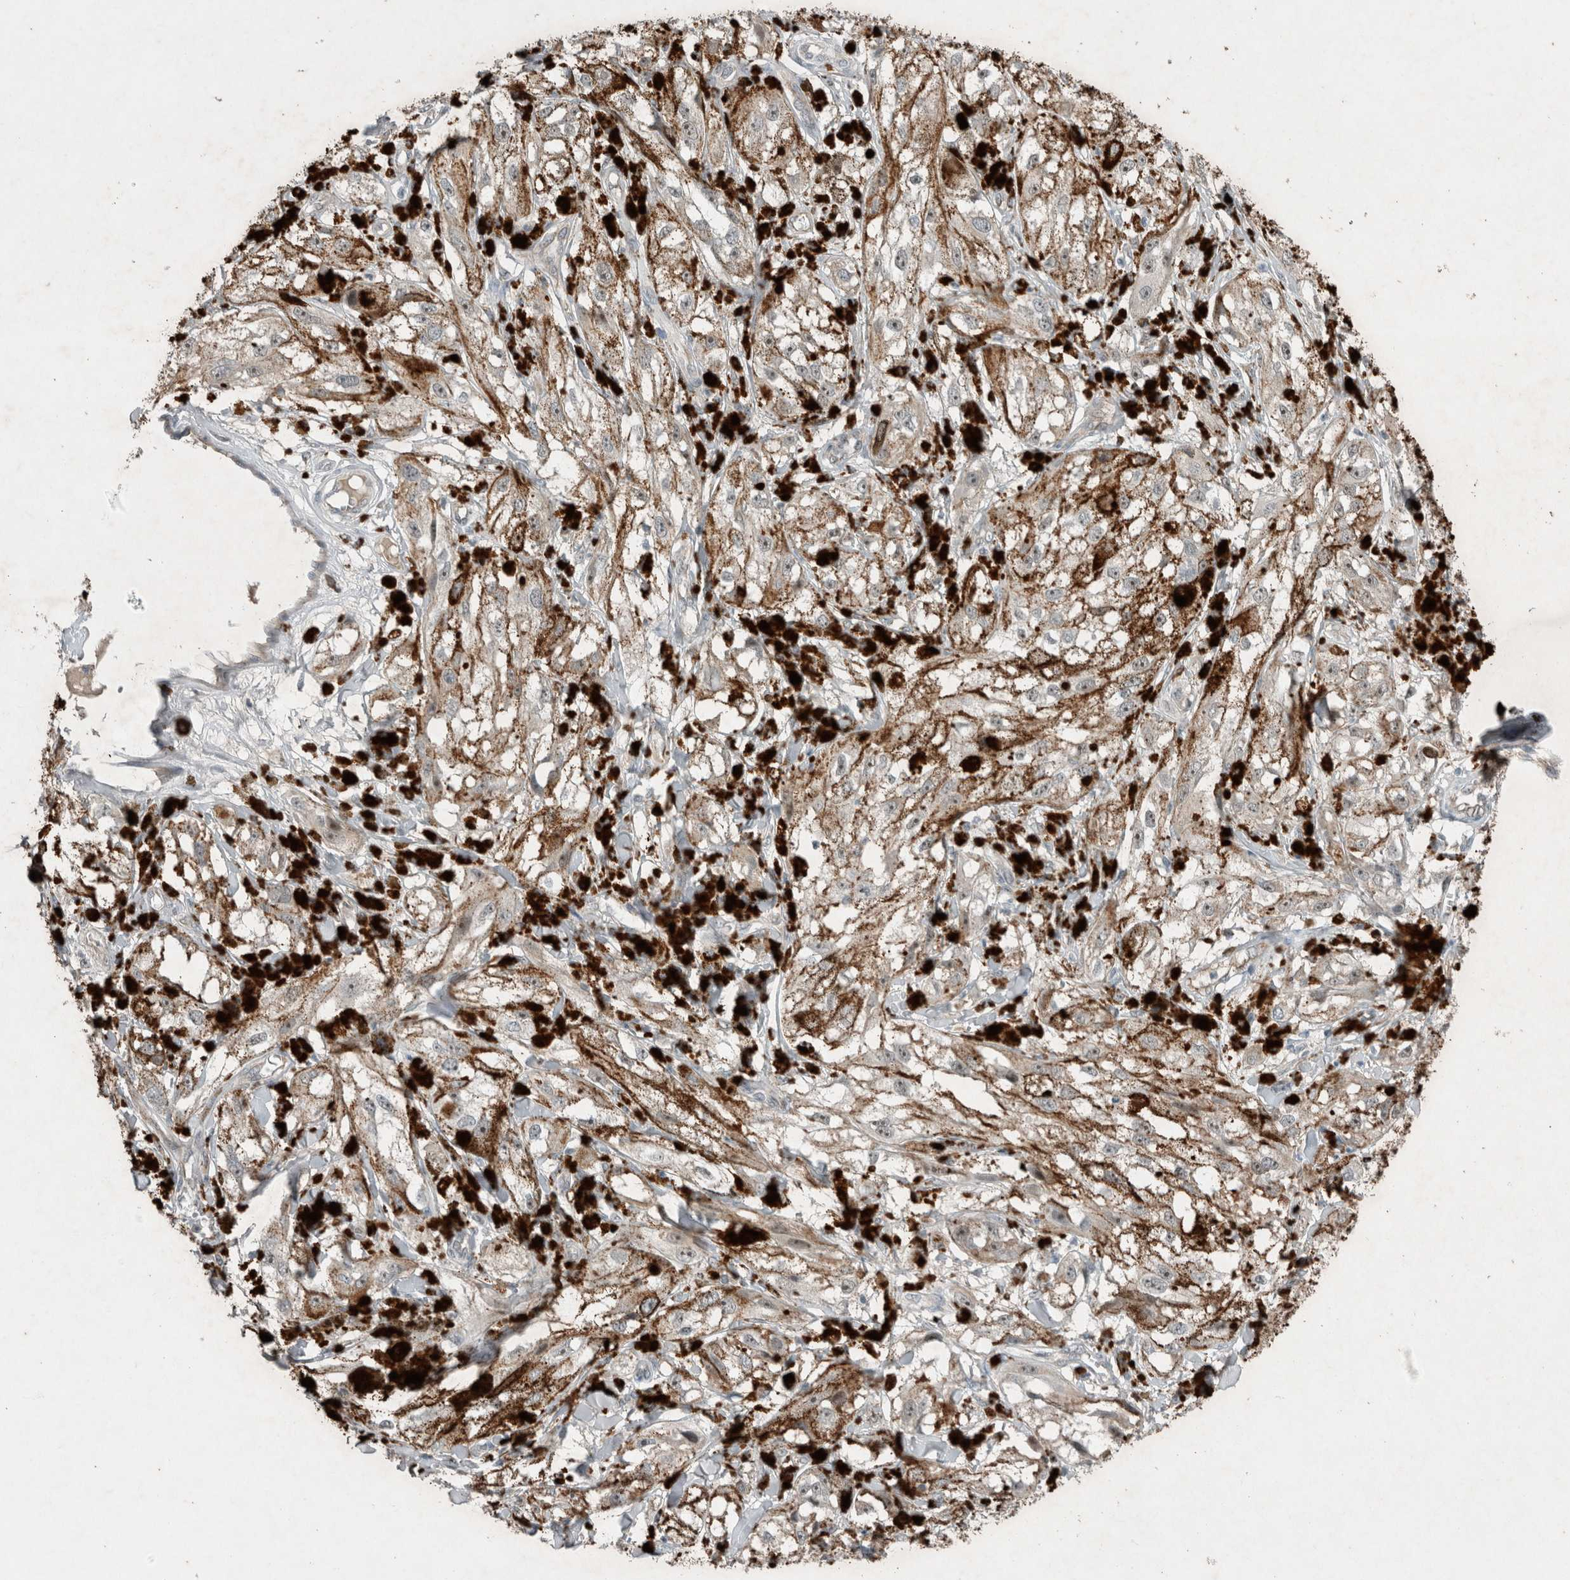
{"staining": {"intensity": "negative", "quantity": "none", "location": "none"}, "tissue": "melanoma", "cell_type": "Tumor cells", "image_type": "cancer", "snomed": [{"axis": "morphology", "description": "Malignant melanoma, NOS"}, {"axis": "topography", "description": "Skin"}], "caption": "Tumor cells are negative for protein expression in human melanoma.", "gene": "RALGDS", "patient": {"sex": "male", "age": 88}}